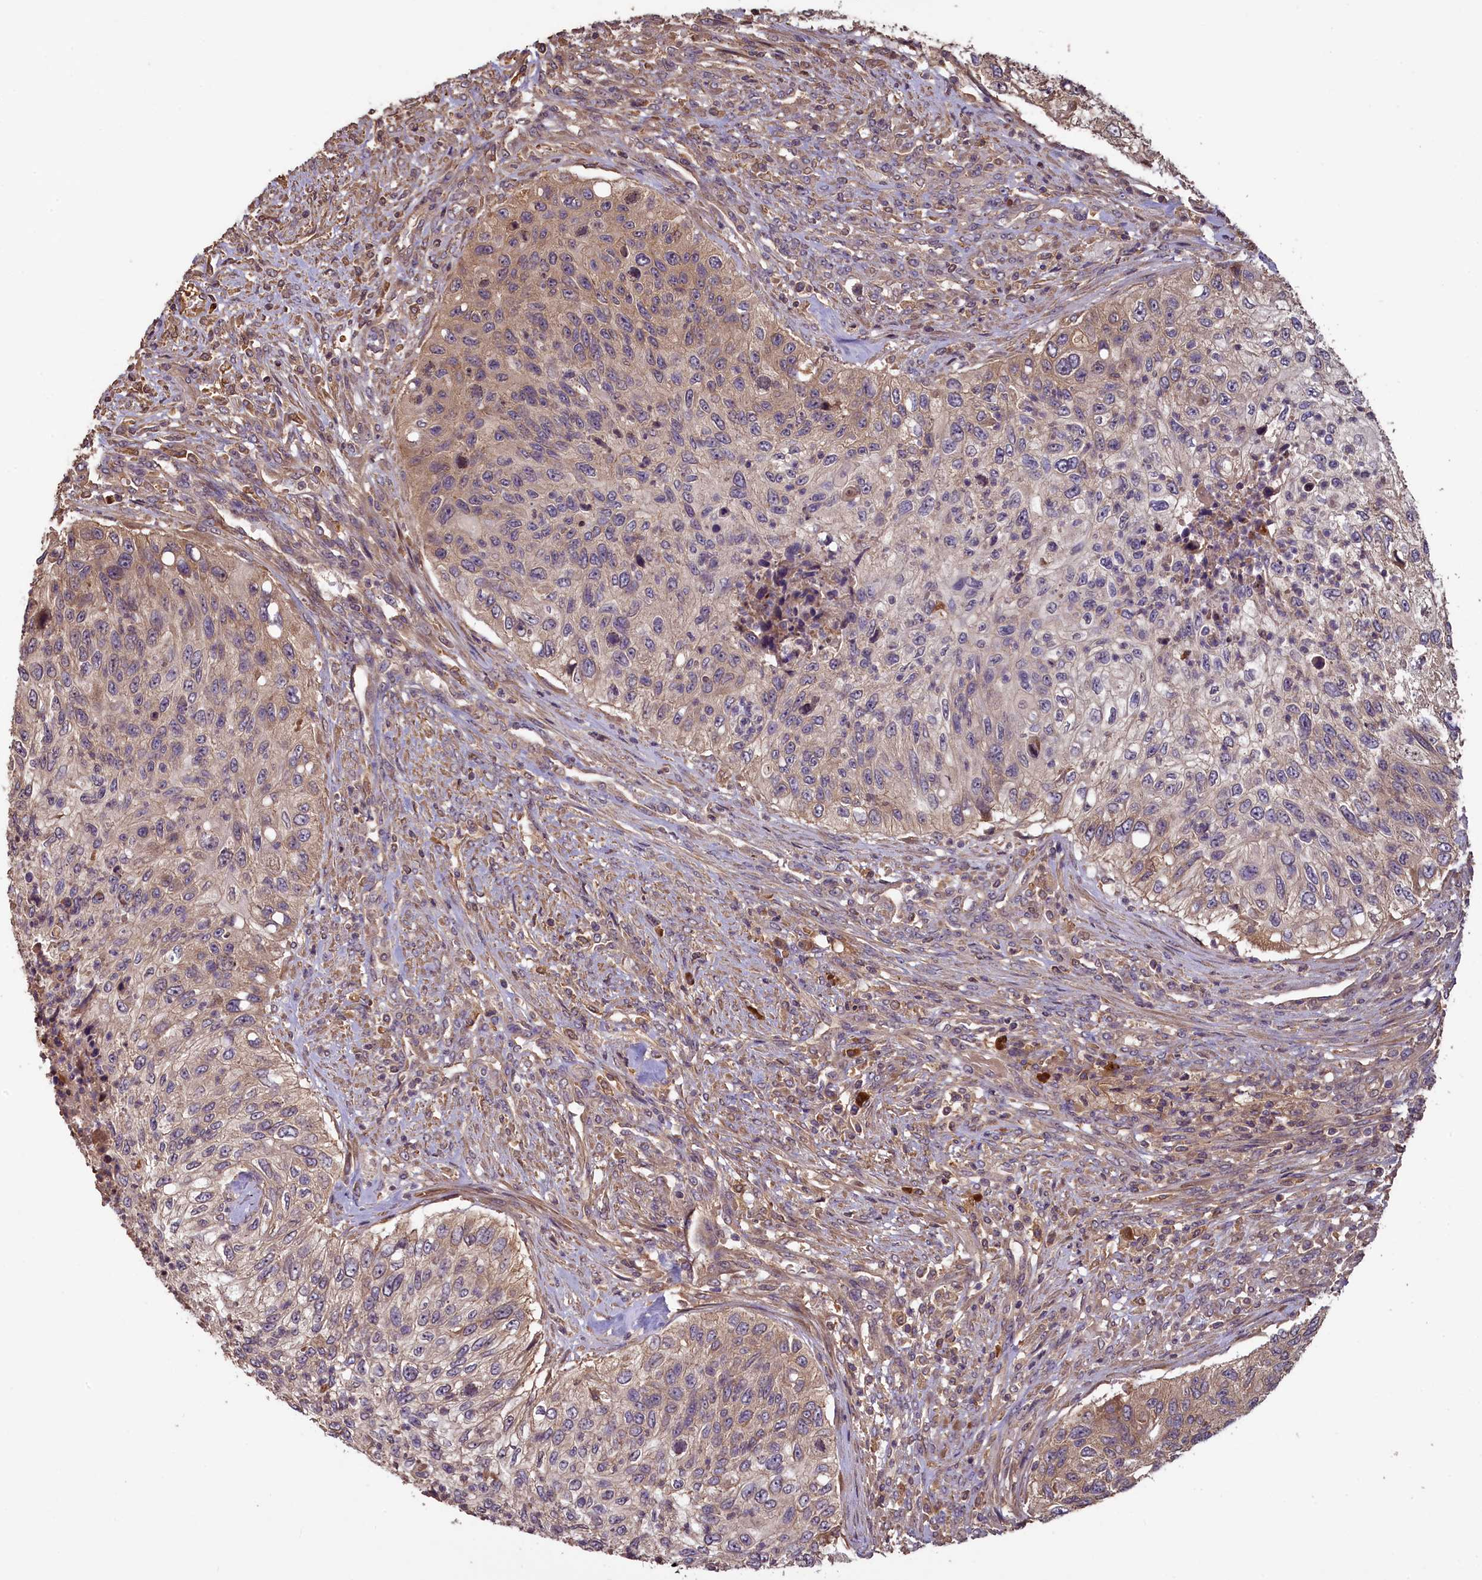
{"staining": {"intensity": "weak", "quantity": ">75%", "location": "cytoplasmic/membranous"}, "tissue": "urothelial cancer", "cell_type": "Tumor cells", "image_type": "cancer", "snomed": [{"axis": "morphology", "description": "Urothelial carcinoma, High grade"}, {"axis": "topography", "description": "Urinary bladder"}], "caption": "A low amount of weak cytoplasmic/membranous positivity is present in approximately >75% of tumor cells in urothelial carcinoma (high-grade) tissue.", "gene": "NUDT6", "patient": {"sex": "female", "age": 60}}